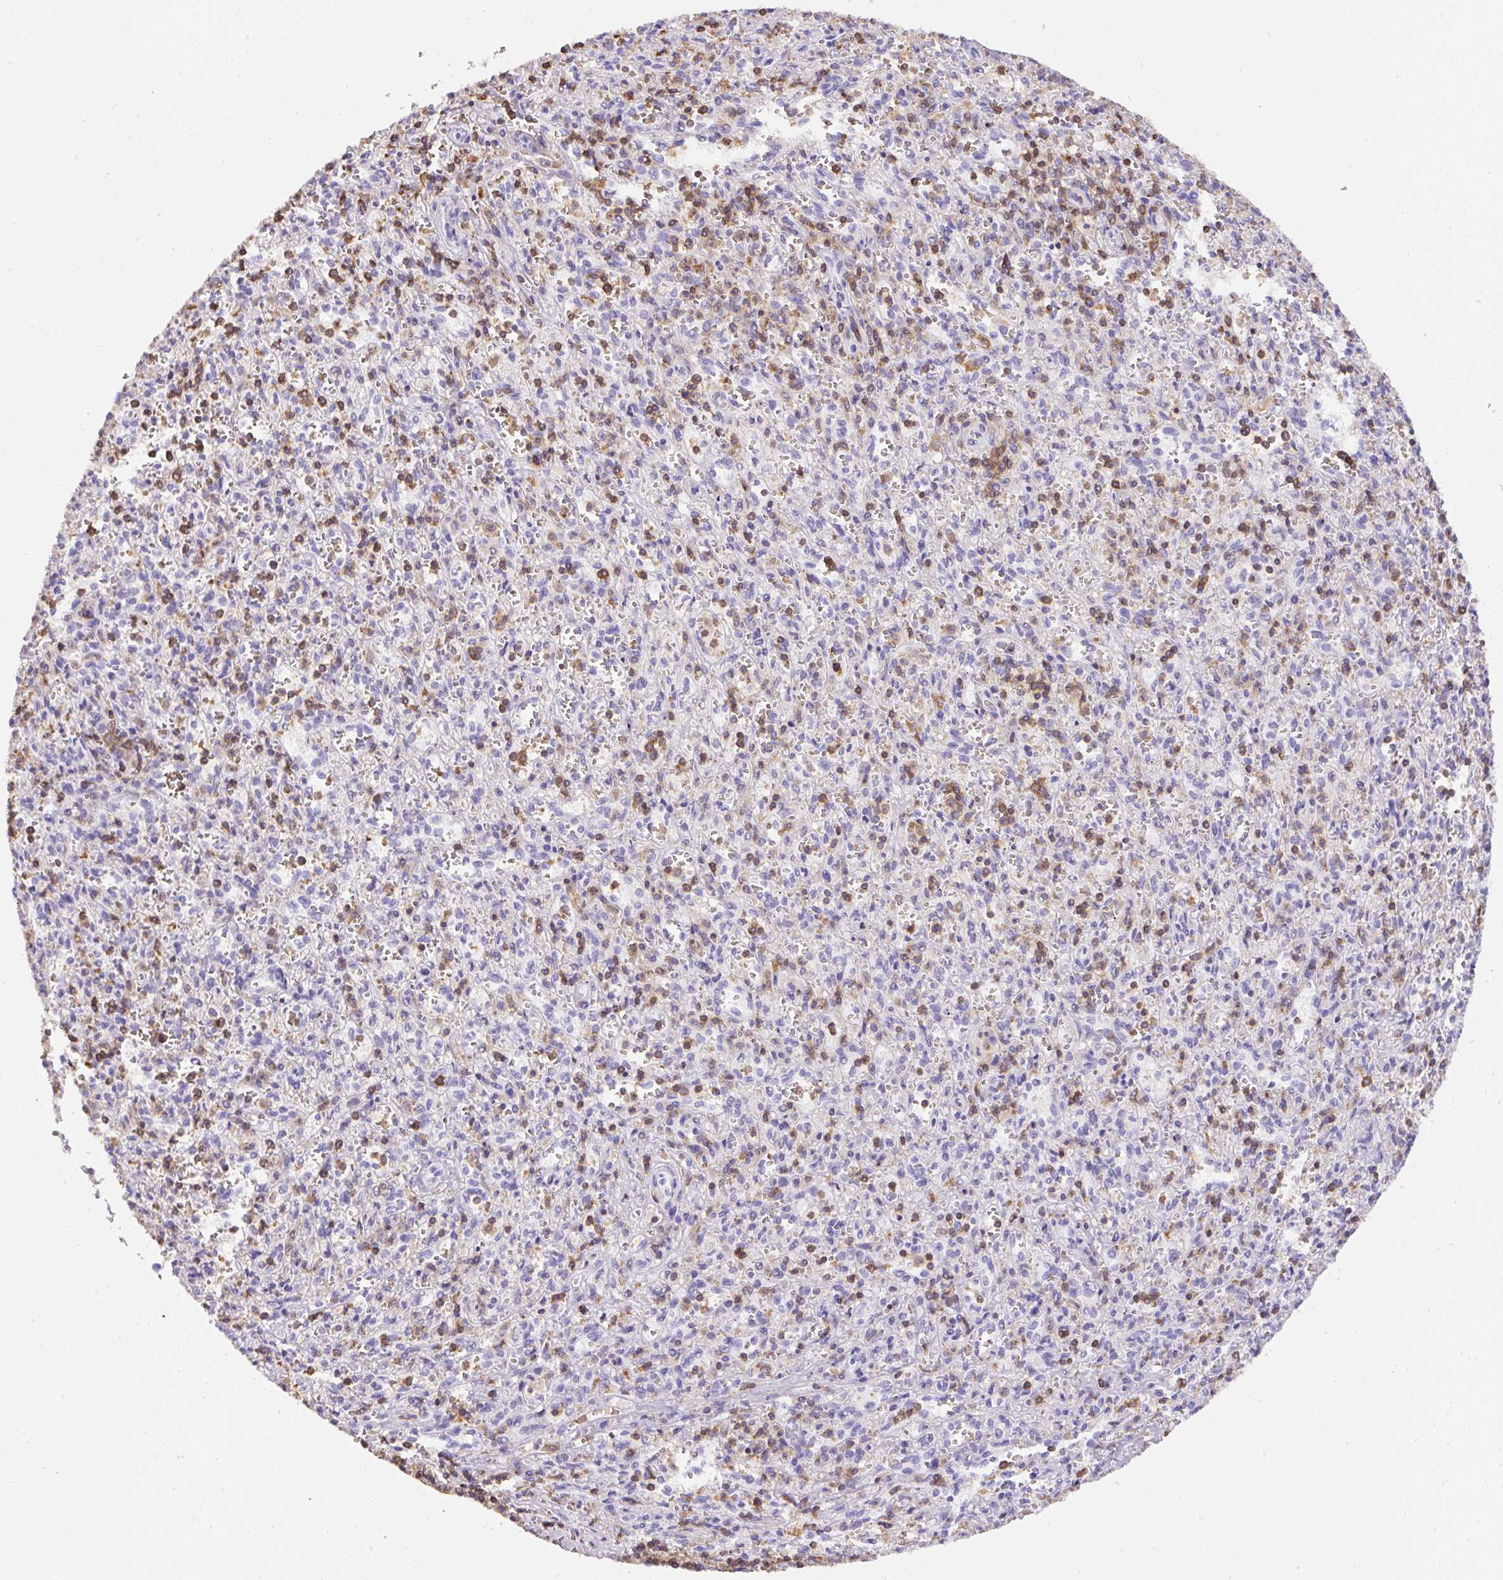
{"staining": {"intensity": "moderate", "quantity": "25%-75%", "location": "cytoplasmic/membranous,nuclear"}, "tissue": "spleen", "cell_type": "Cells in red pulp", "image_type": "normal", "snomed": [{"axis": "morphology", "description": "Normal tissue, NOS"}, {"axis": "topography", "description": "Spleen"}], "caption": "Immunohistochemical staining of unremarkable human spleen displays 25%-75% levels of moderate cytoplasmic/membranous,nuclear protein expression in approximately 25%-75% of cells in red pulp.", "gene": "FAM228B", "patient": {"sex": "female", "age": 26}}